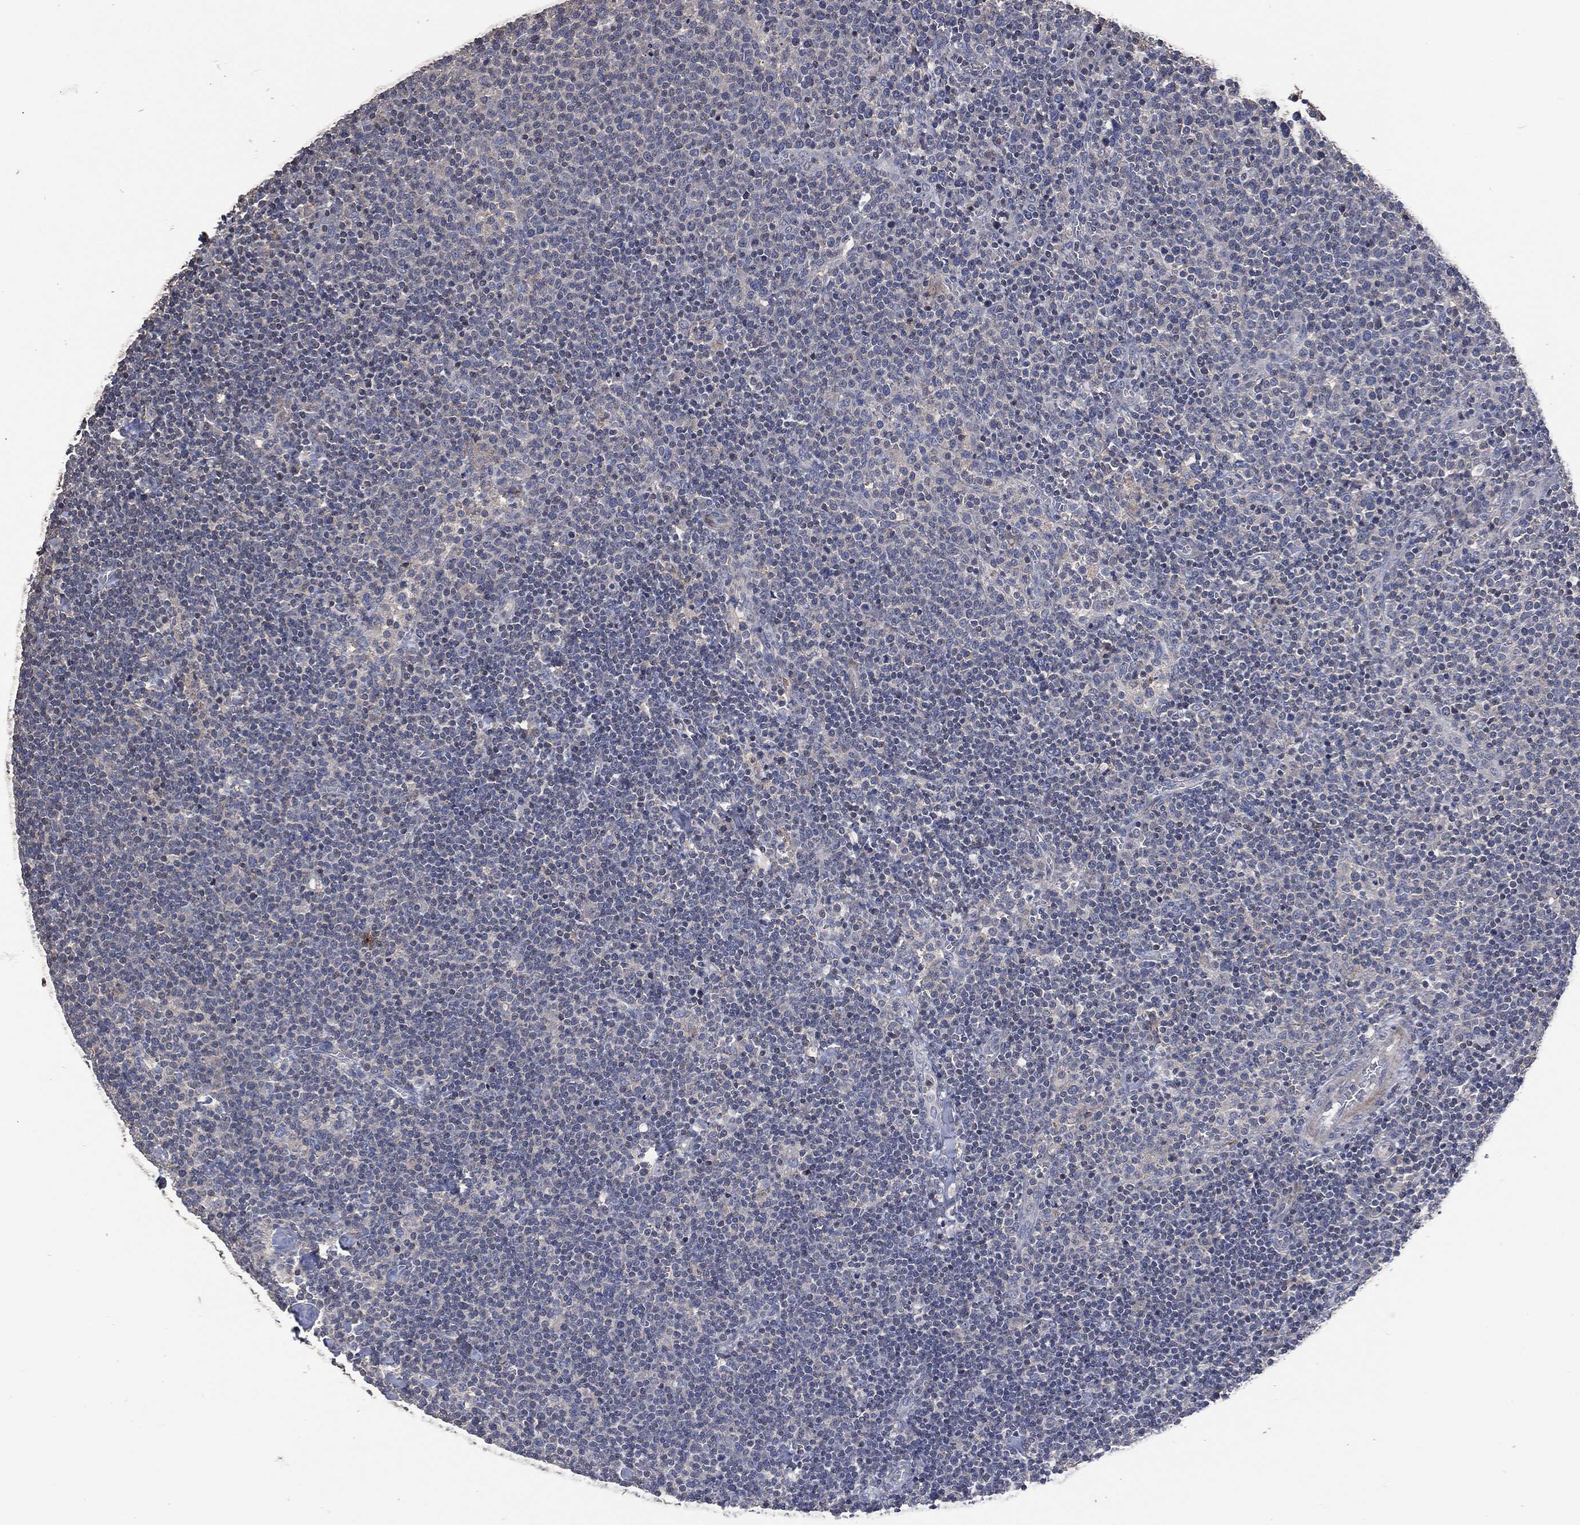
{"staining": {"intensity": "negative", "quantity": "none", "location": "none"}, "tissue": "lymphoma", "cell_type": "Tumor cells", "image_type": "cancer", "snomed": [{"axis": "morphology", "description": "Malignant lymphoma, non-Hodgkin's type, High grade"}, {"axis": "topography", "description": "Lymph node"}], "caption": "IHC of human high-grade malignant lymphoma, non-Hodgkin's type reveals no expression in tumor cells.", "gene": "MSLN", "patient": {"sex": "male", "age": 61}}